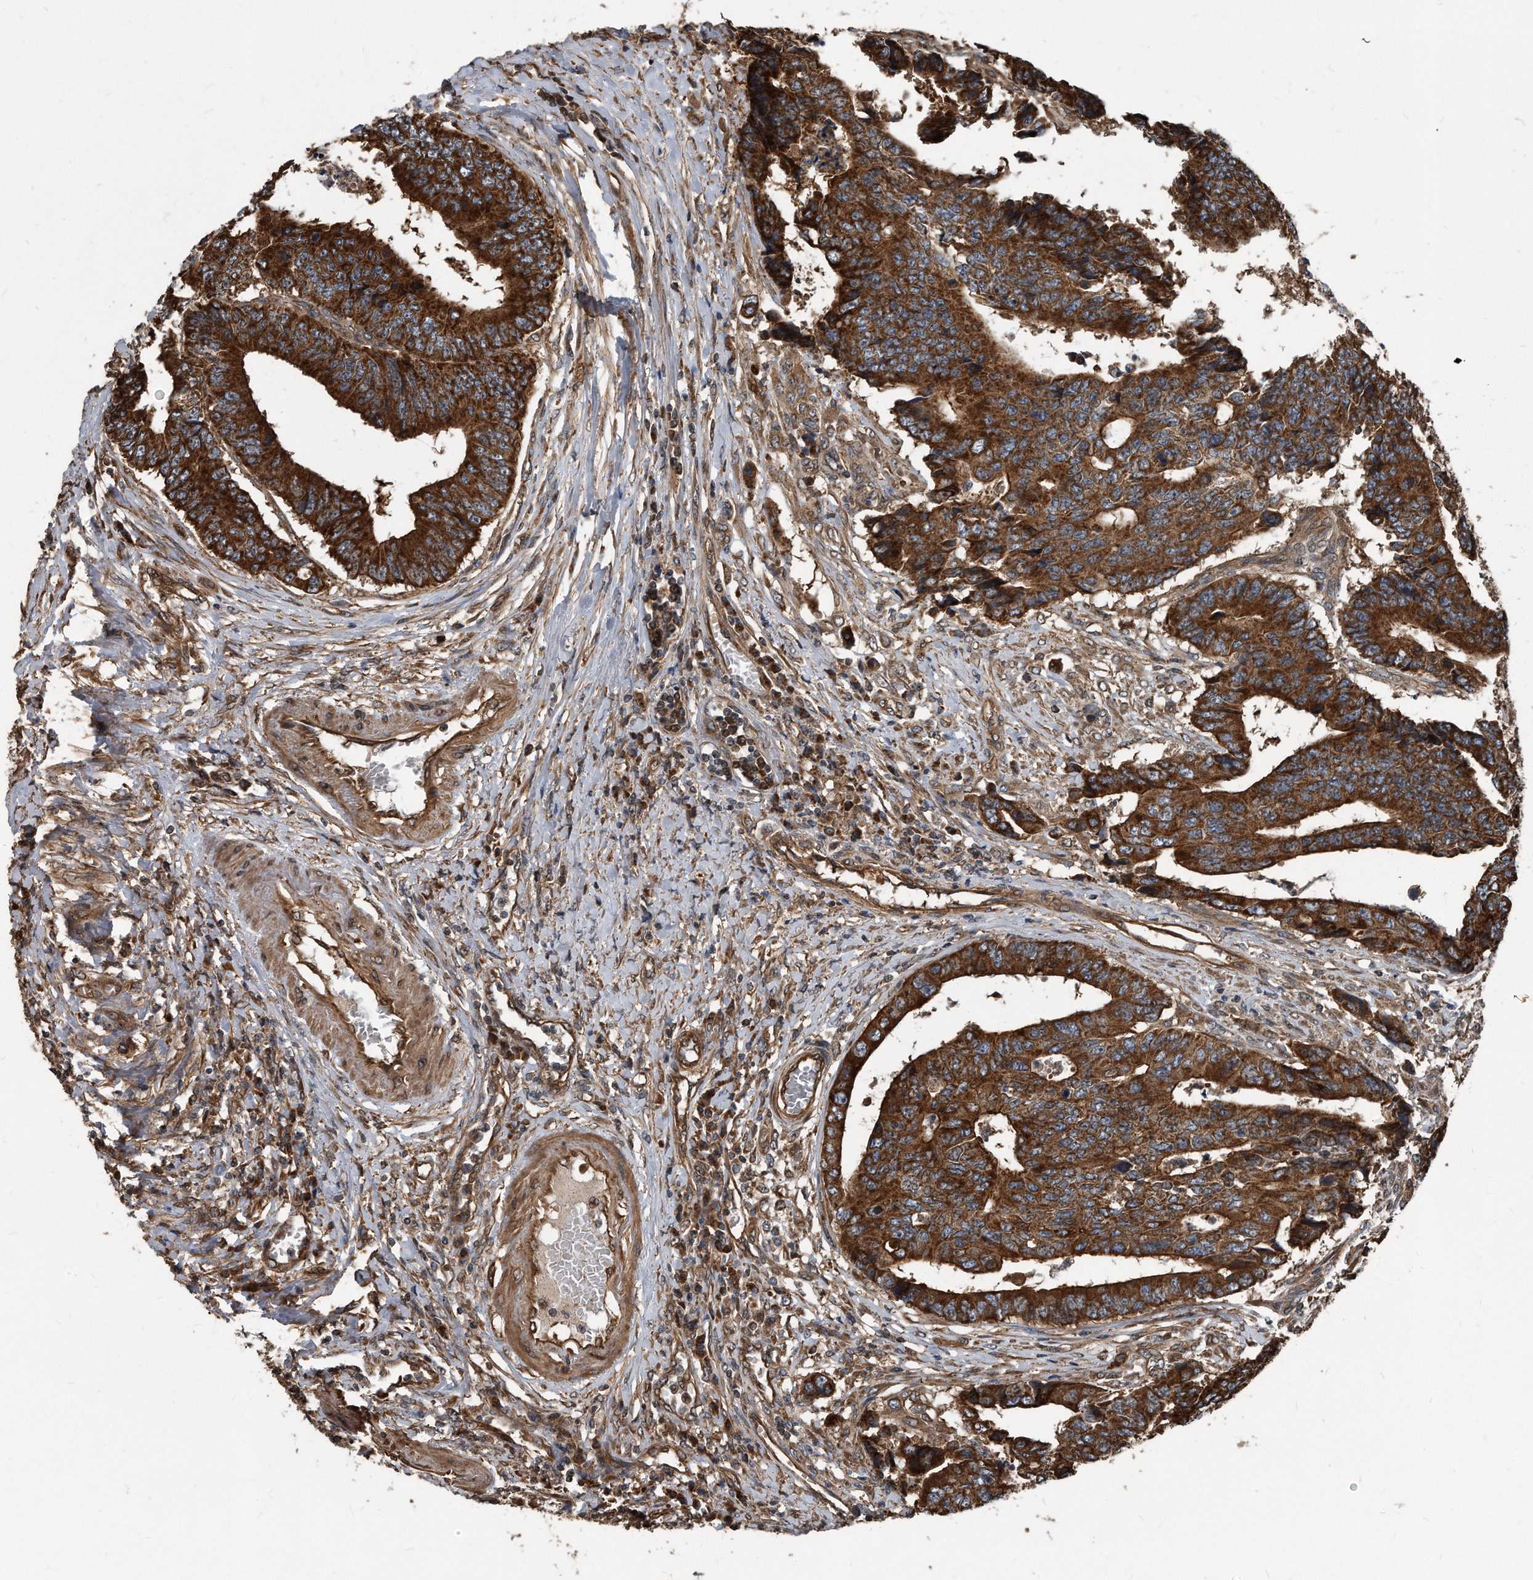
{"staining": {"intensity": "strong", "quantity": ">75%", "location": "cytoplasmic/membranous"}, "tissue": "colorectal cancer", "cell_type": "Tumor cells", "image_type": "cancer", "snomed": [{"axis": "morphology", "description": "Adenocarcinoma, NOS"}, {"axis": "topography", "description": "Rectum"}], "caption": "Colorectal cancer stained with a brown dye displays strong cytoplasmic/membranous positive positivity in approximately >75% of tumor cells.", "gene": "FAM136A", "patient": {"sex": "male", "age": 84}}